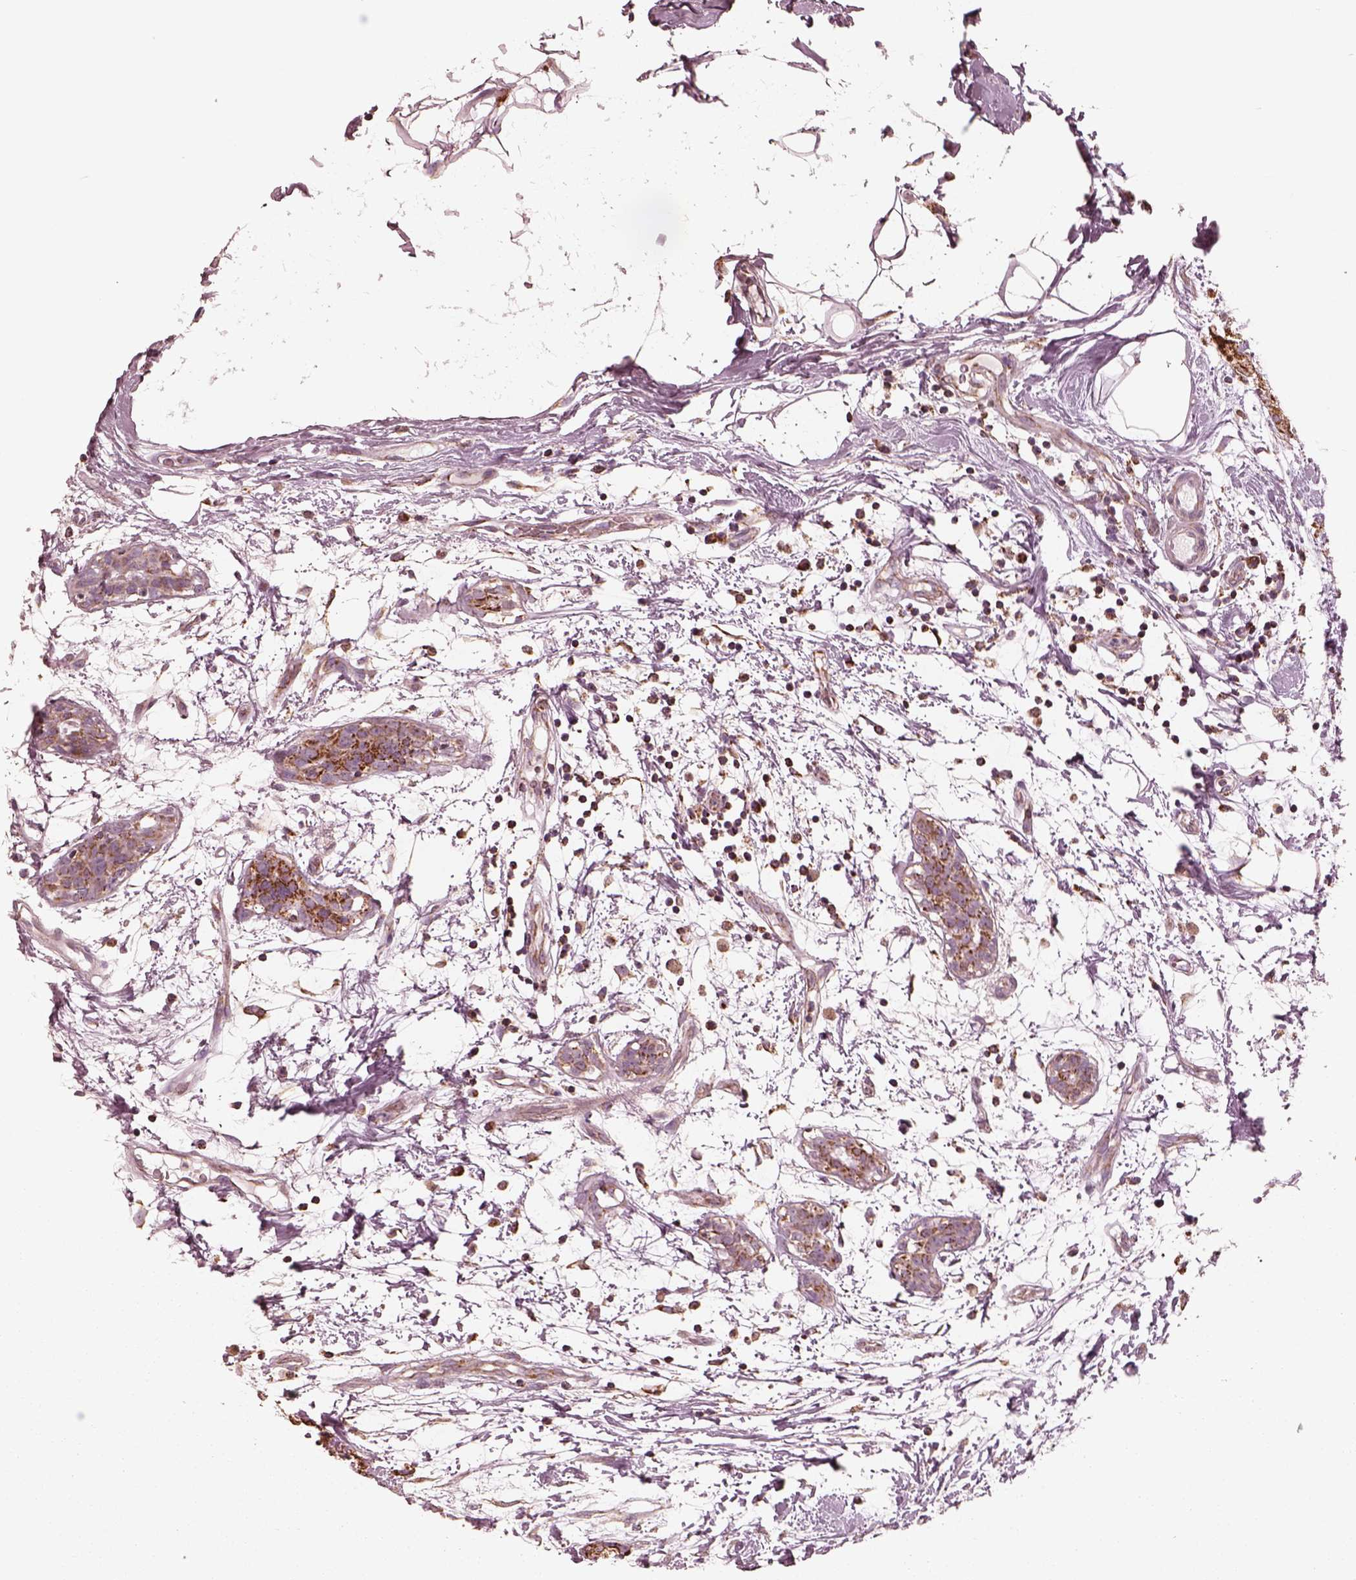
{"staining": {"intensity": "strong", "quantity": ">75%", "location": "cytoplasmic/membranous"}, "tissue": "breast cancer", "cell_type": "Tumor cells", "image_type": "cancer", "snomed": [{"axis": "morphology", "description": "Normal tissue, NOS"}, {"axis": "morphology", "description": "Duct carcinoma"}, {"axis": "topography", "description": "Breast"}], "caption": "An immunohistochemistry (IHC) image of neoplastic tissue is shown. Protein staining in brown highlights strong cytoplasmic/membranous positivity in breast cancer within tumor cells. The staining was performed using DAB to visualize the protein expression in brown, while the nuclei were stained in blue with hematoxylin (Magnification: 20x).", "gene": "ENTPD6", "patient": {"sex": "female", "age": 40}}